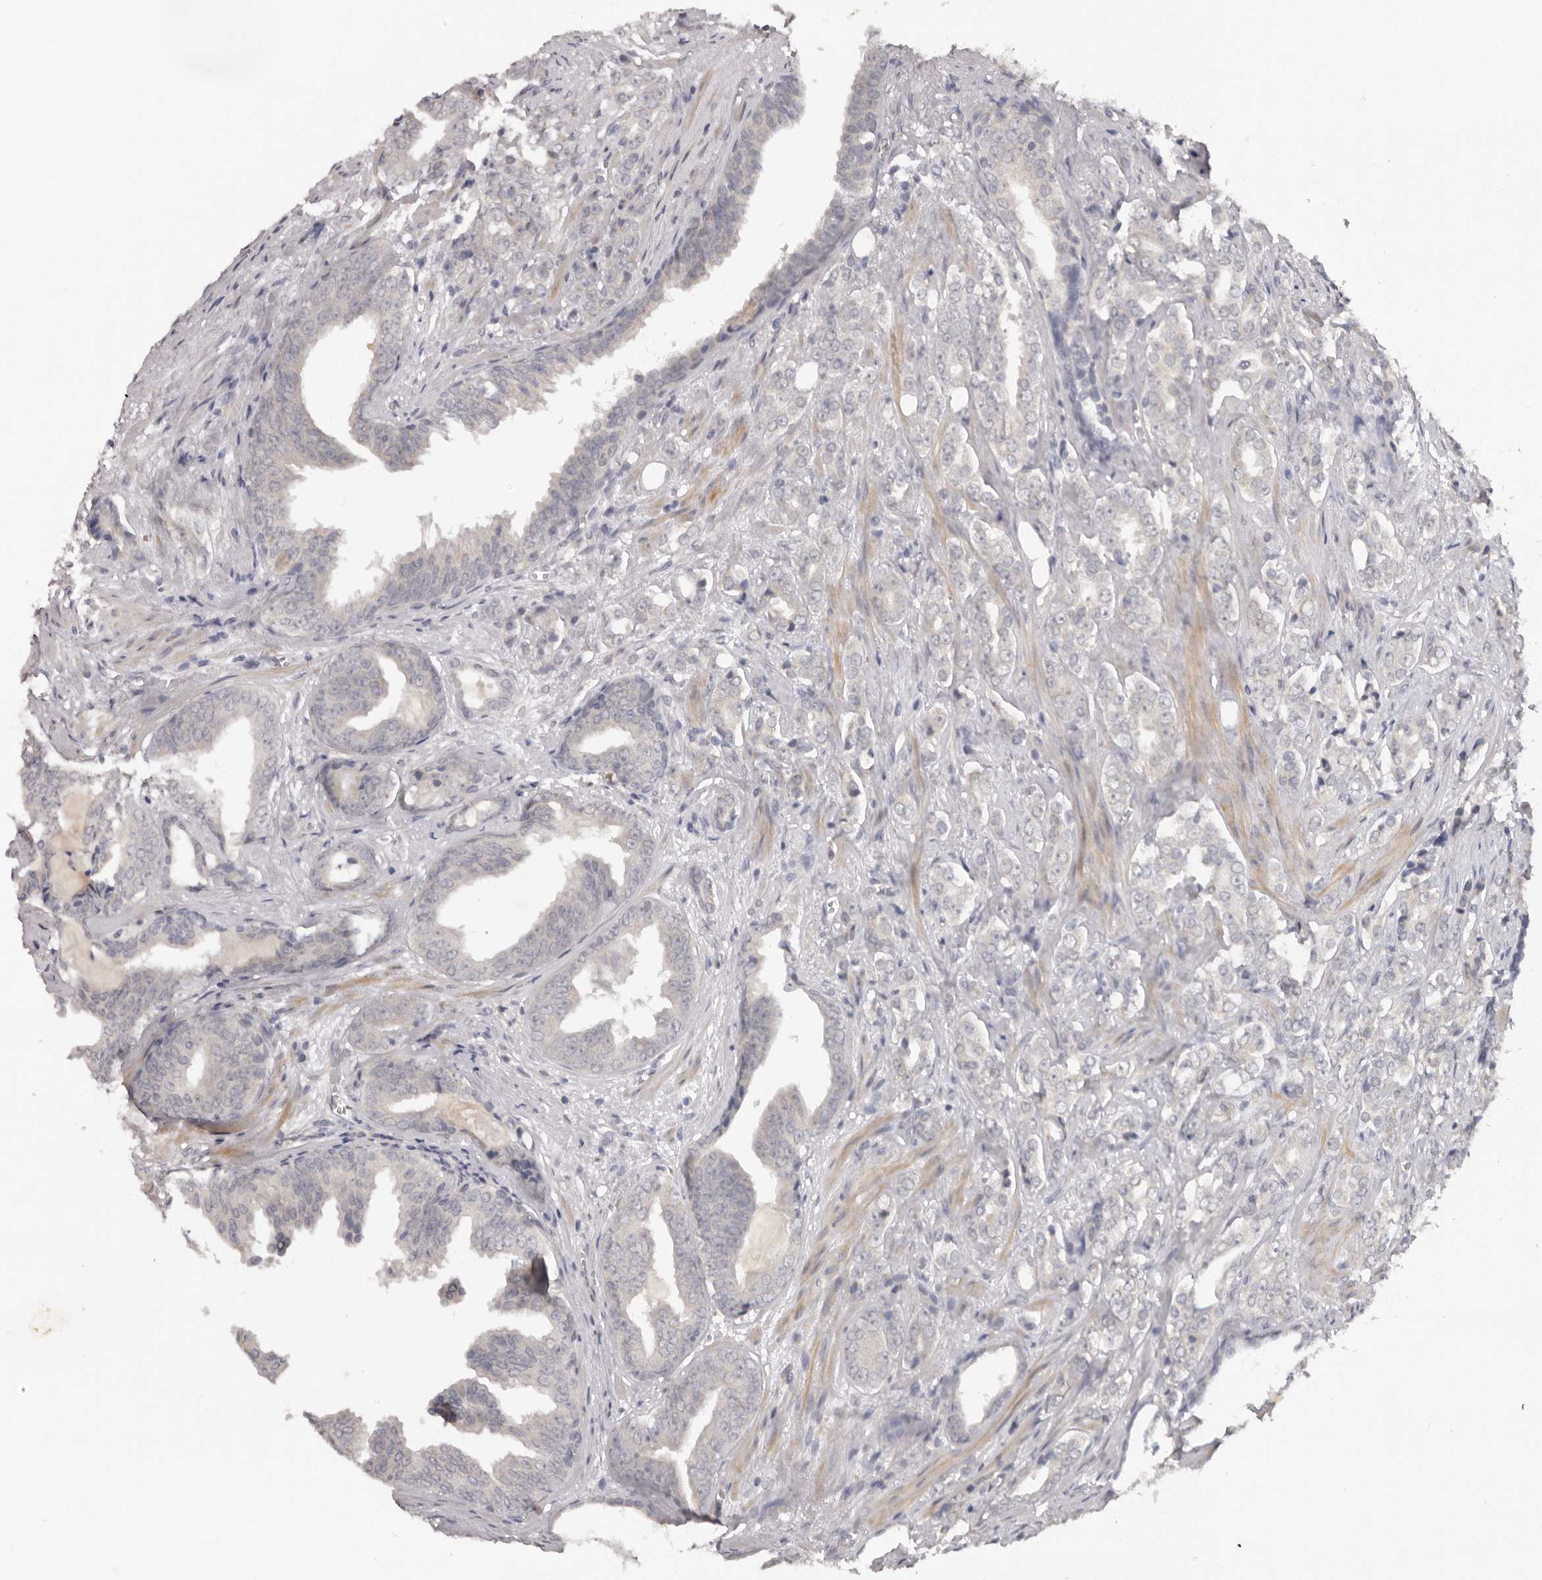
{"staining": {"intensity": "negative", "quantity": "none", "location": "none"}, "tissue": "prostate cancer", "cell_type": "Tumor cells", "image_type": "cancer", "snomed": [{"axis": "morphology", "description": "Adenocarcinoma, Medium grade"}, {"axis": "topography", "description": "Prostate"}], "caption": "The immunohistochemistry micrograph has no significant positivity in tumor cells of prostate cancer tissue. The staining is performed using DAB brown chromogen with nuclei counter-stained in using hematoxylin.", "gene": "TNR", "patient": {"sex": "male", "age": 79}}